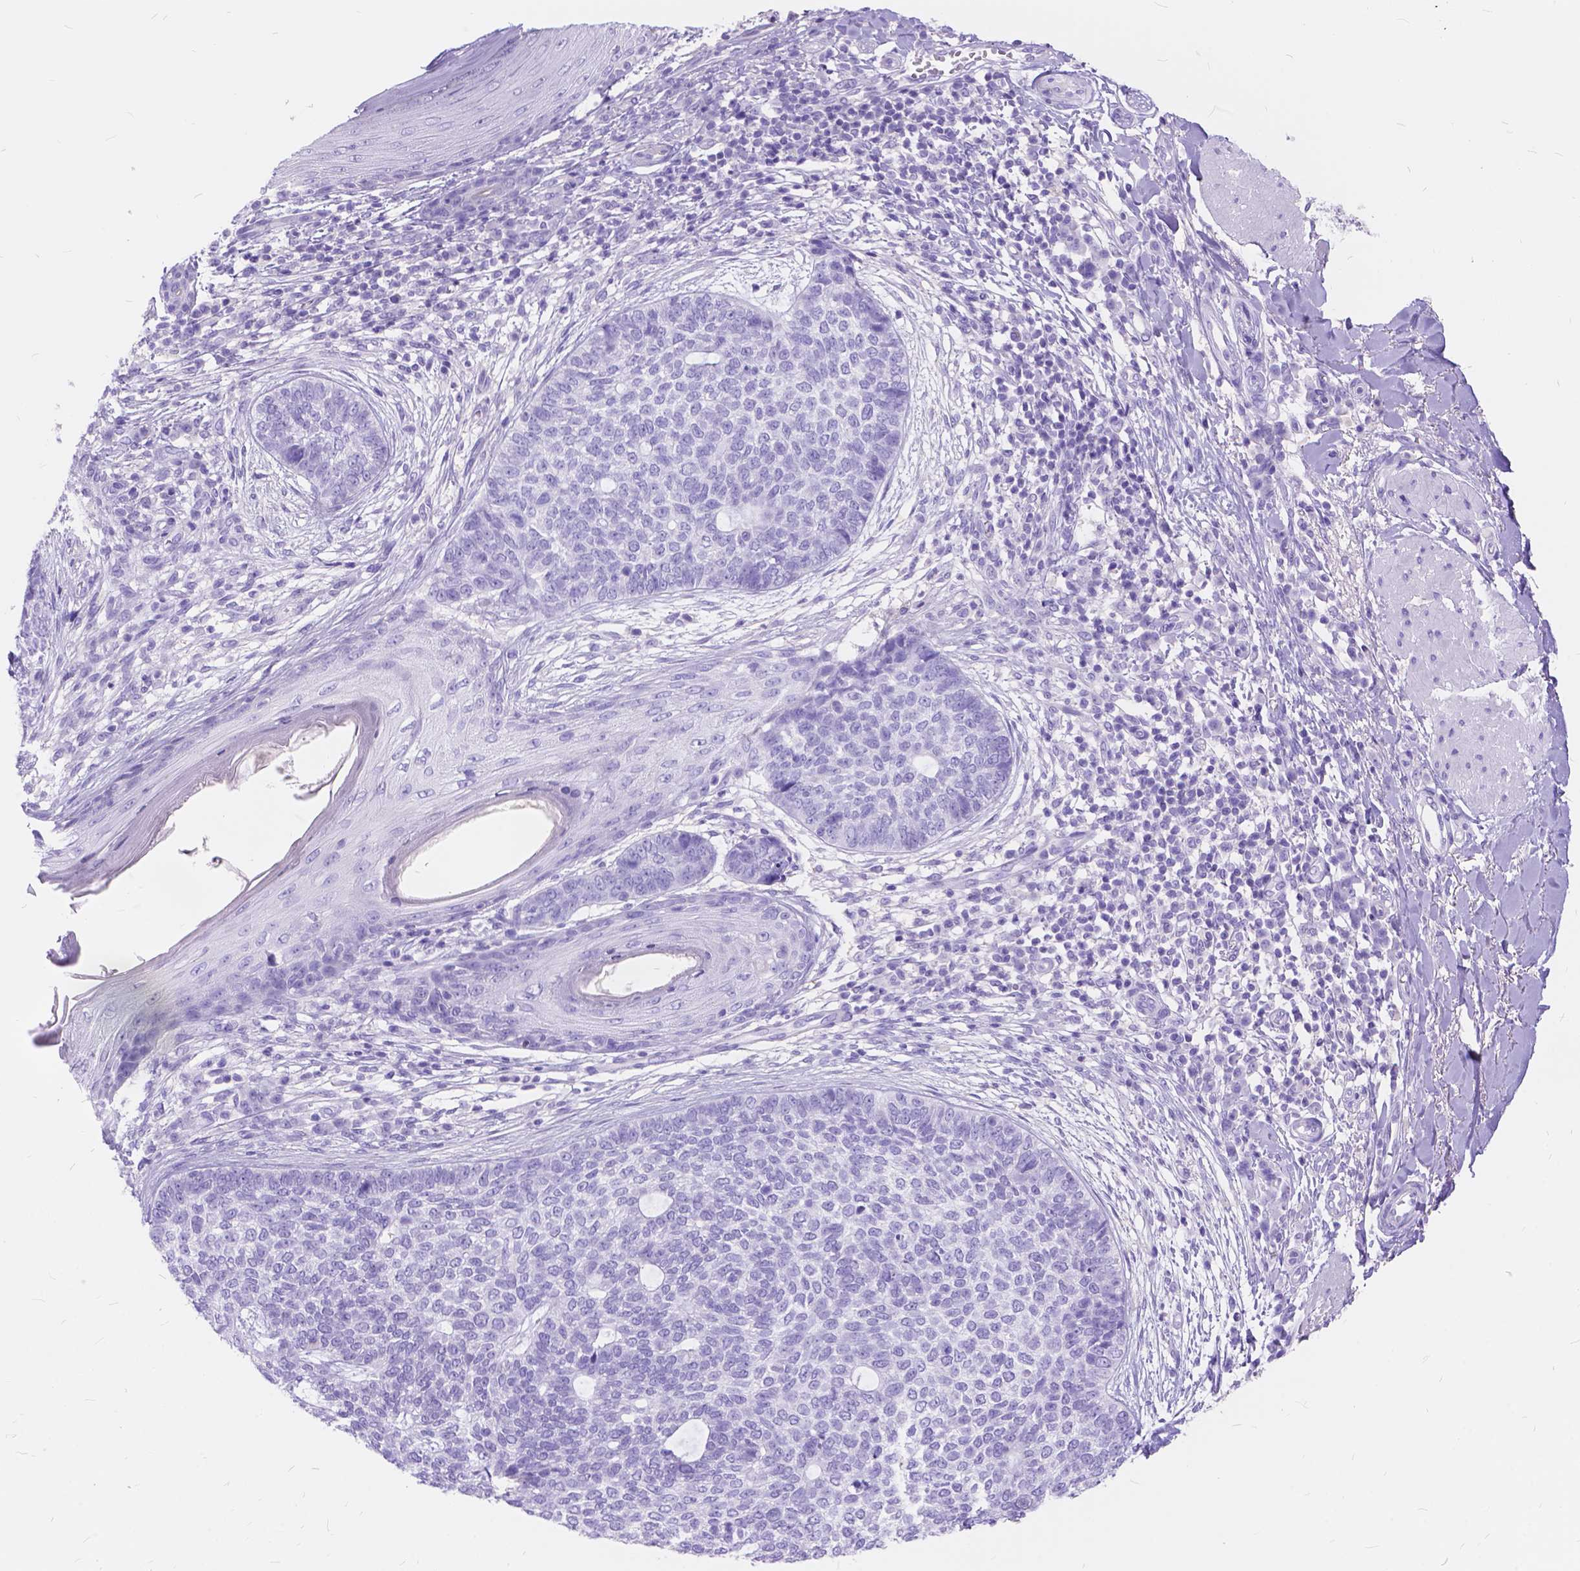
{"staining": {"intensity": "negative", "quantity": "none", "location": "none"}, "tissue": "skin cancer", "cell_type": "Tumor cells", "image_type": "cancer", "snomed": [{"axis": "morphology", "description": "Basal cell carcinoma"}, {"axis": "topography", "description": "Skin"}], "caption": "Immunohistochemistry photomicrograph of human skin cancer (basal cell carcinoma) stained for a protein (brown), which shows no expression in tumor cells. (Stains: DAB (3,3'-diaminobenzidine) IHC with hematoxylin counter stain, Microscopy: brightfield microscopy at high magnification).", "gene": "FOXL2", "patient": {"sex": "female", "age": 69}}